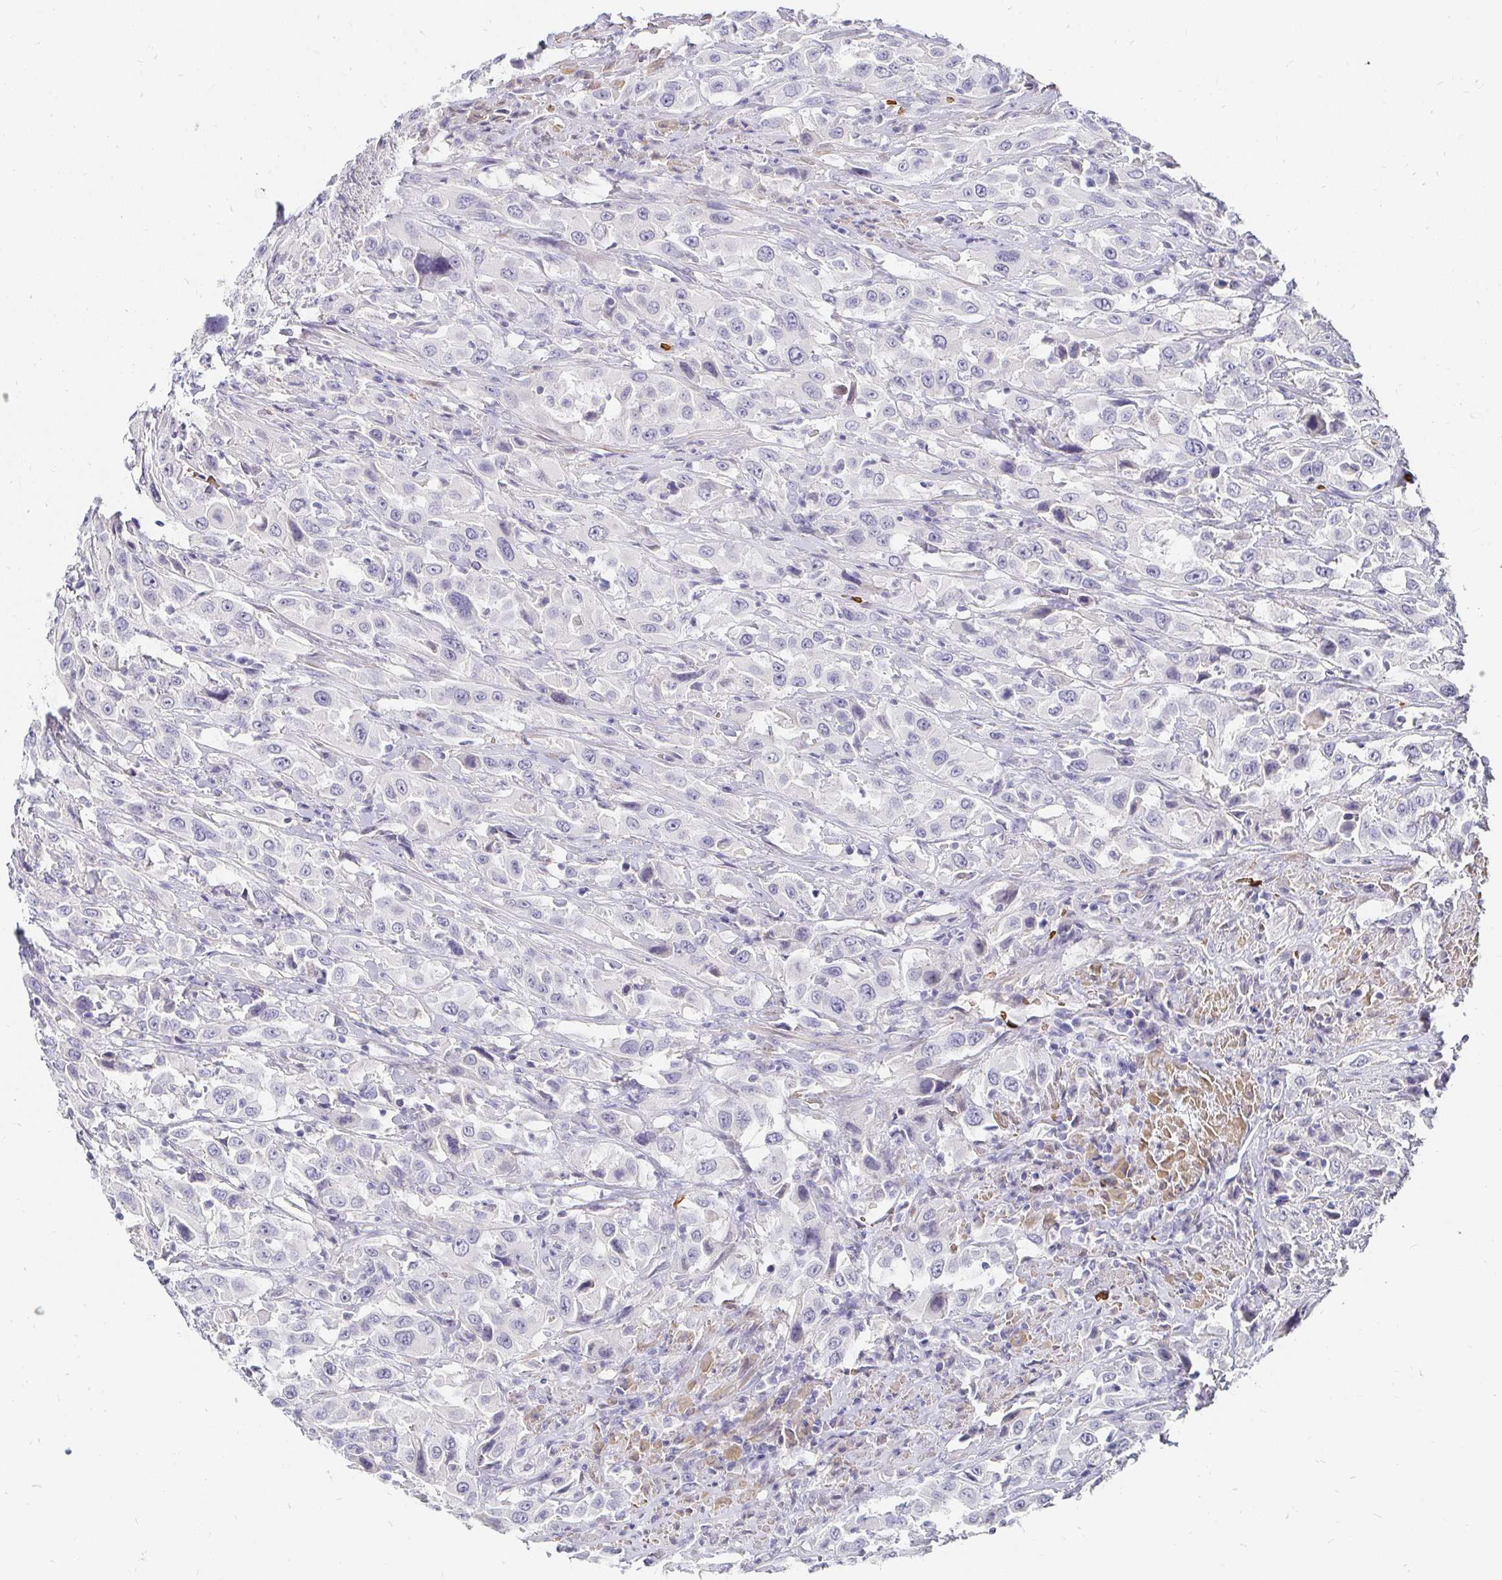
{"staining": {"intensity": "negative", "quantity": "none", "location": "none"}, "tissue": "urothelial cancer", "cell_type": "Tumor cells", "image_type": "cancer", "snomed": [{"axis": "morphology", "description": "Urothelial carcinoma, High grade"}, {"axis": "topography", "description": "Urinary bladder"}], "caption": "High-grade urothelial carcinoma was stained to show a protein in brown. There is no significant positivity in tumor cells. (Stains: DAB (3,3'-diaminobenzidine) IHC with hematoxylin counter stain, Microscopy: brightfield microscopy at high magnification).", "gene": "FGF21", "patient": {"sex": "male", "age": 61}}